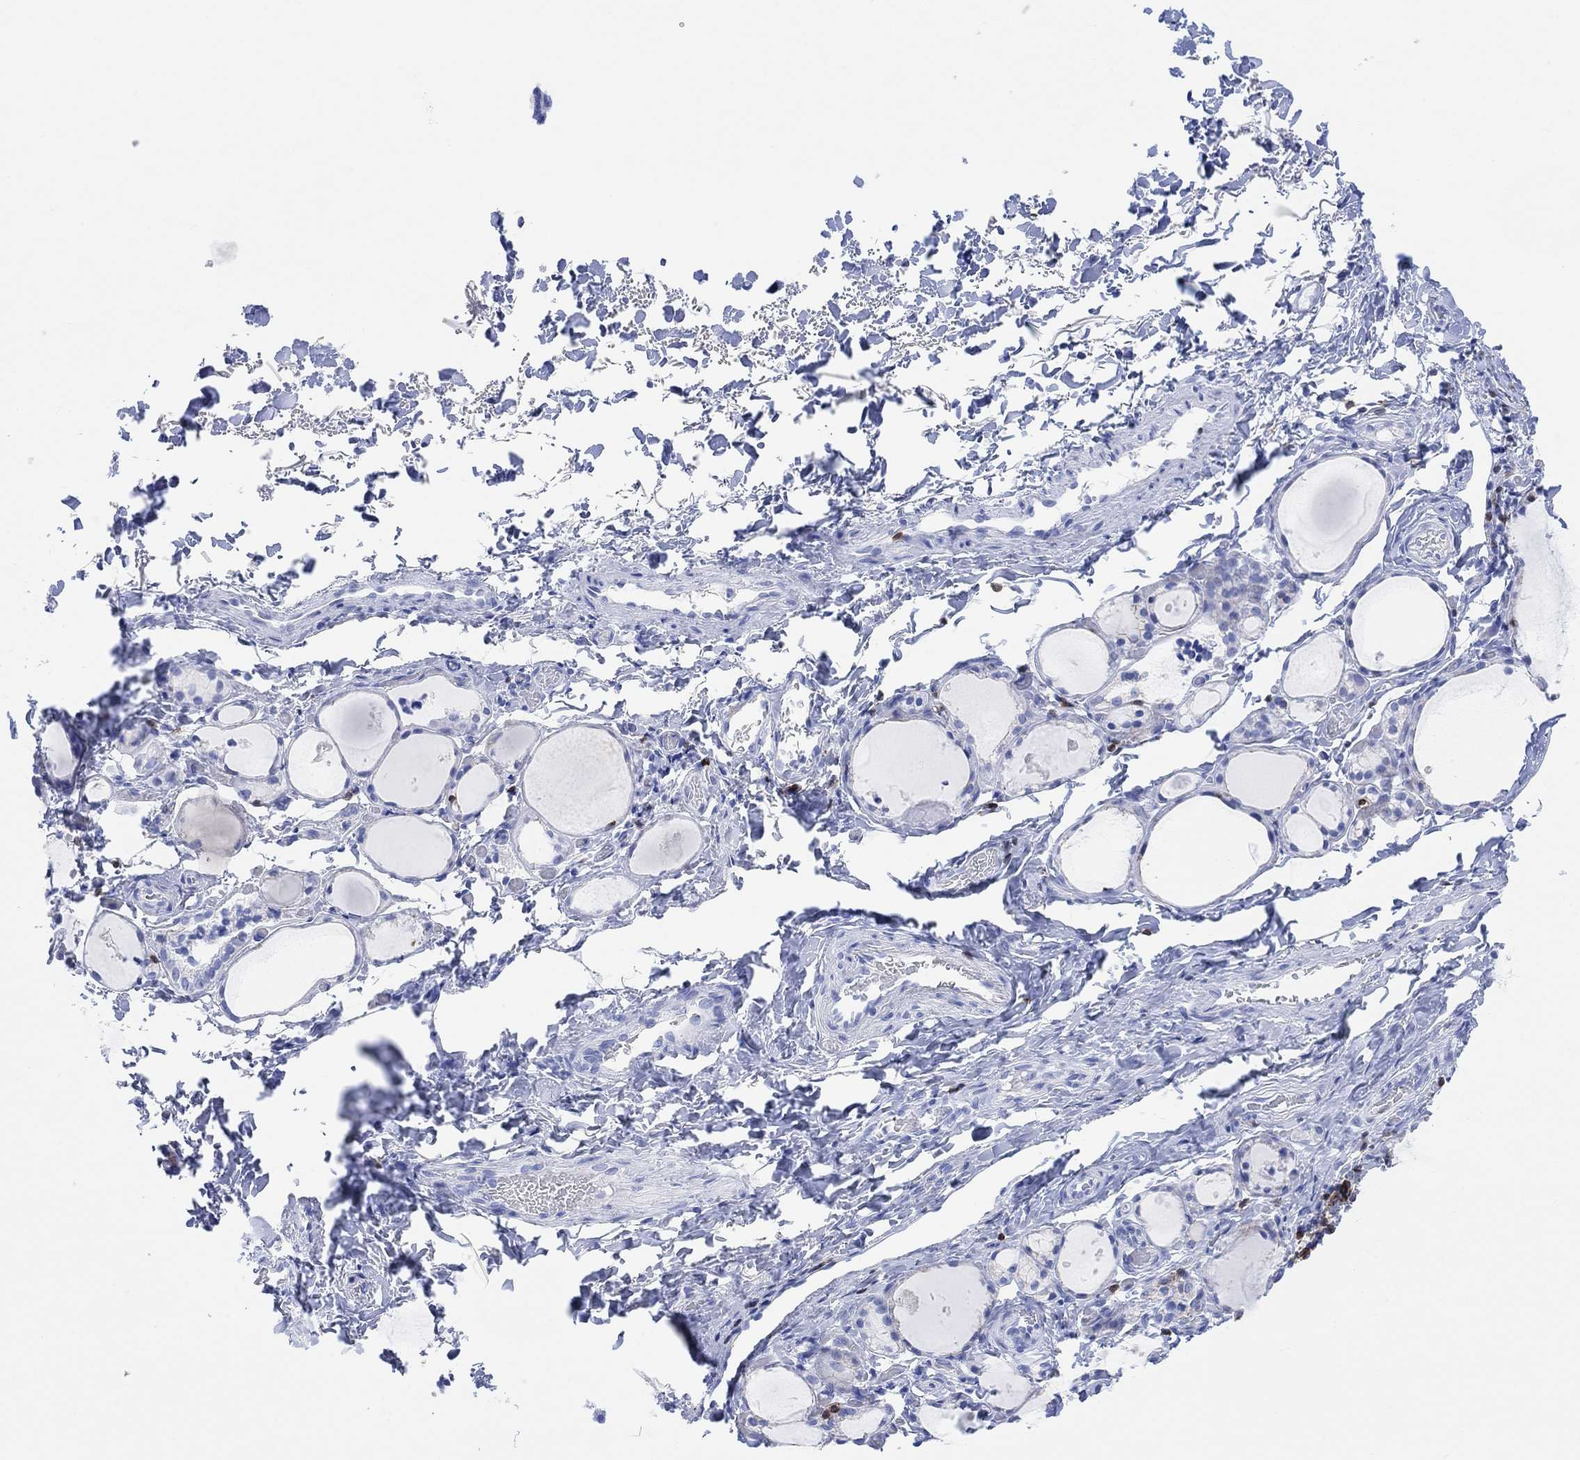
{"staining": {"intensity": "moderate", "quantity": "<25%", "location": "cytoplasmic/membranous"}, "tissue": "thyroid gland", "cell_type": "Glandular cells", "image_type": "normal", "snomed": [{"axis": "morphology", "description": "Normal tissue, NOS"}, {"axis": "topography", "description": "Thyroid gland"}], "caption": "This image displays immunohistochemistry staining of normal human thyroid gland, with low moderate cytoplasmic/membranous positivity in about <25% of glandular cells.", "gene": "GPR65", "patient": {"sex": "male", "age": 68}}